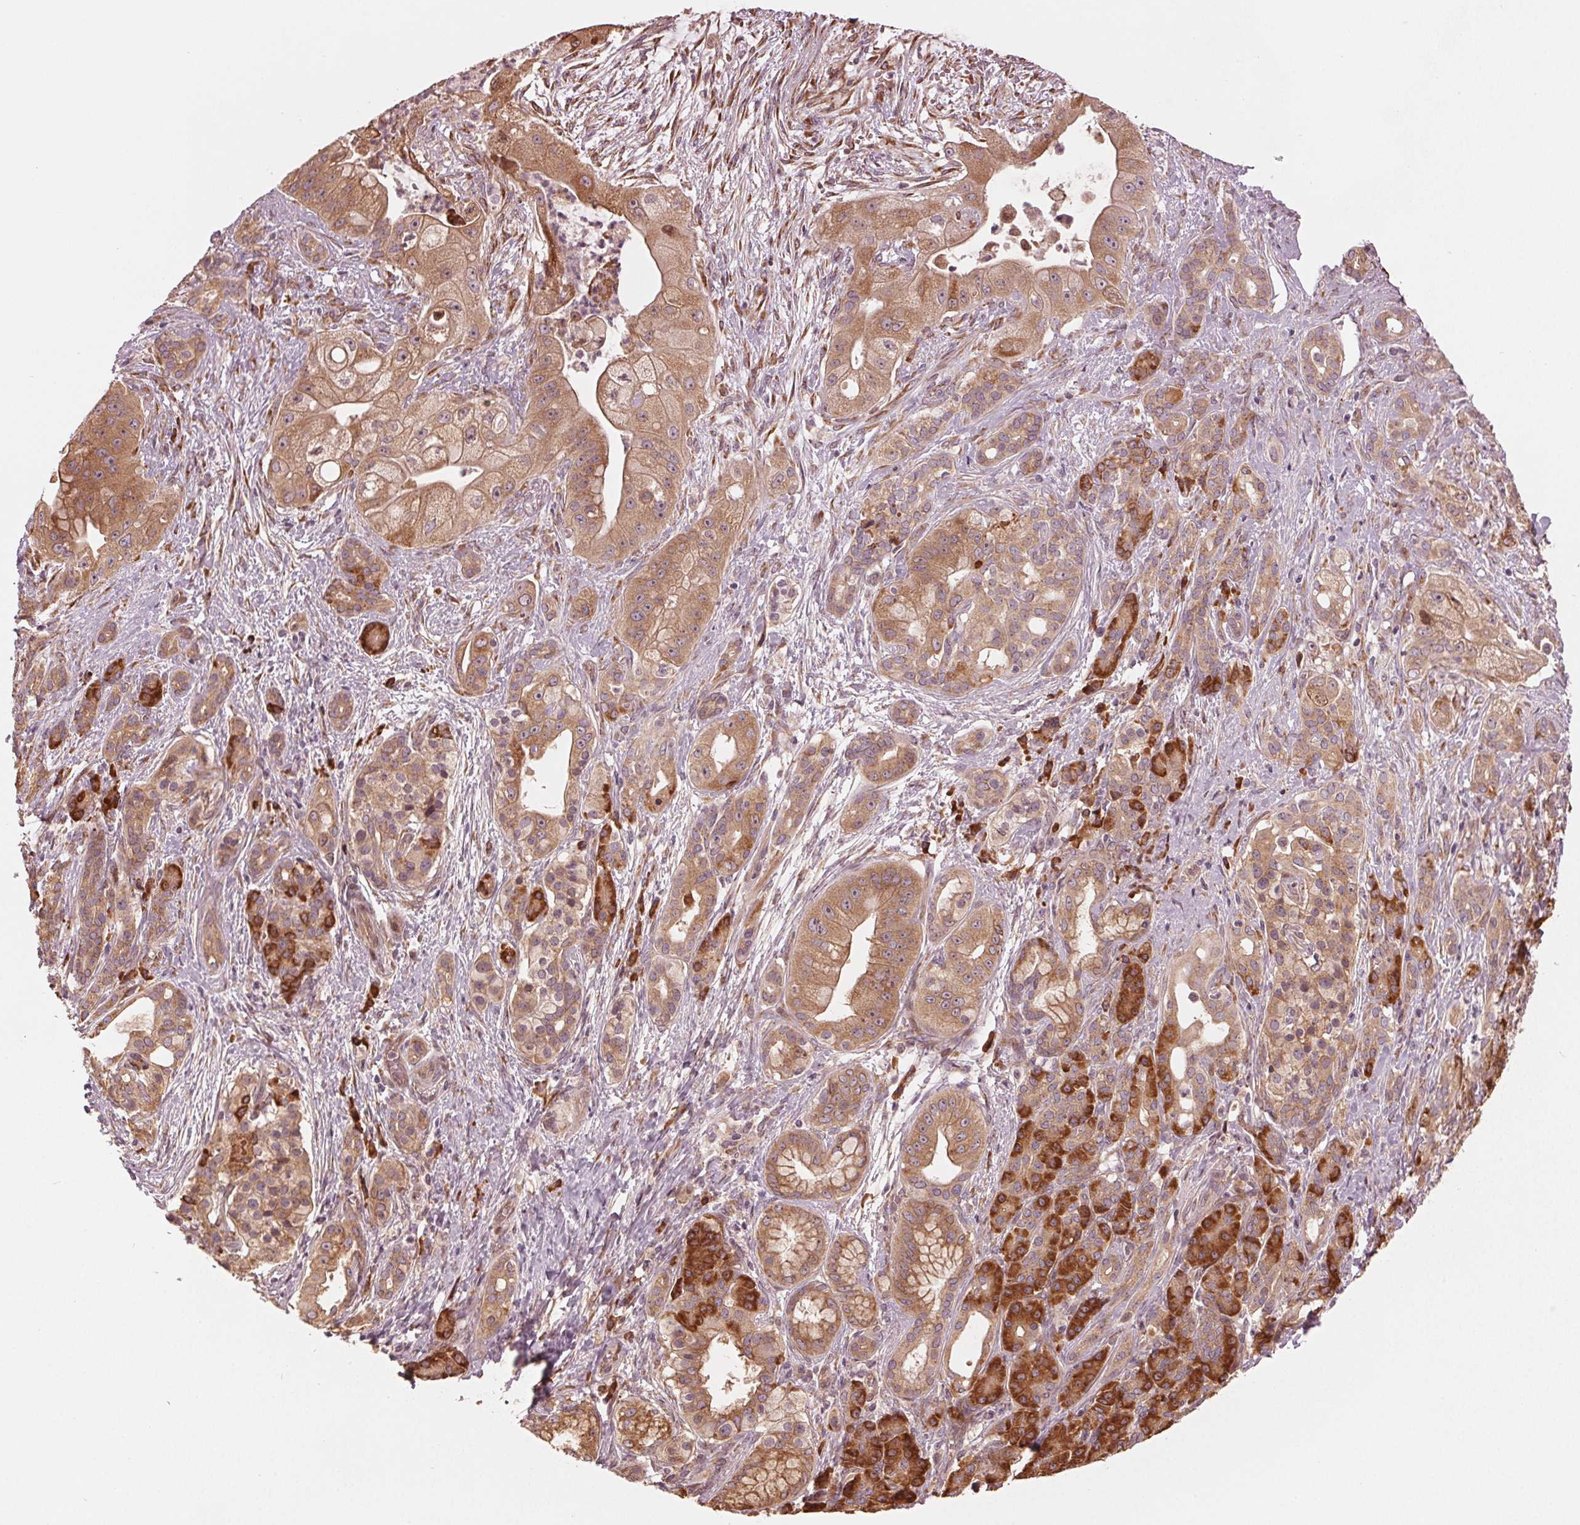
{"staining": {"intensity": "moderate", "quantity": ">75%", "location": "cytoplasmic/membranous"}, "tissue": "pancreatic cancer", "cell_type": "Tumor cells", "image_type": "cancer", "snomed": [{"axis": "morphology", "description": "Normal tissue, NOS"}, {"axis": "morphology", "description": "Inflammation, NOS"}, {"axis": "morphology", "description": "Adenocarcinoma, NOS"}, {"axis": "topography", "description": "Pancreas"}], "caption": "Immunohistochemical staining of human pancreatic cancer demonstrates medium levels of moderate cytoplasmic/membranous protein positivity in approximately >75% of tumor cells.", "gene": "CMIP", "patient": {"sex": "male", "age": 57}}